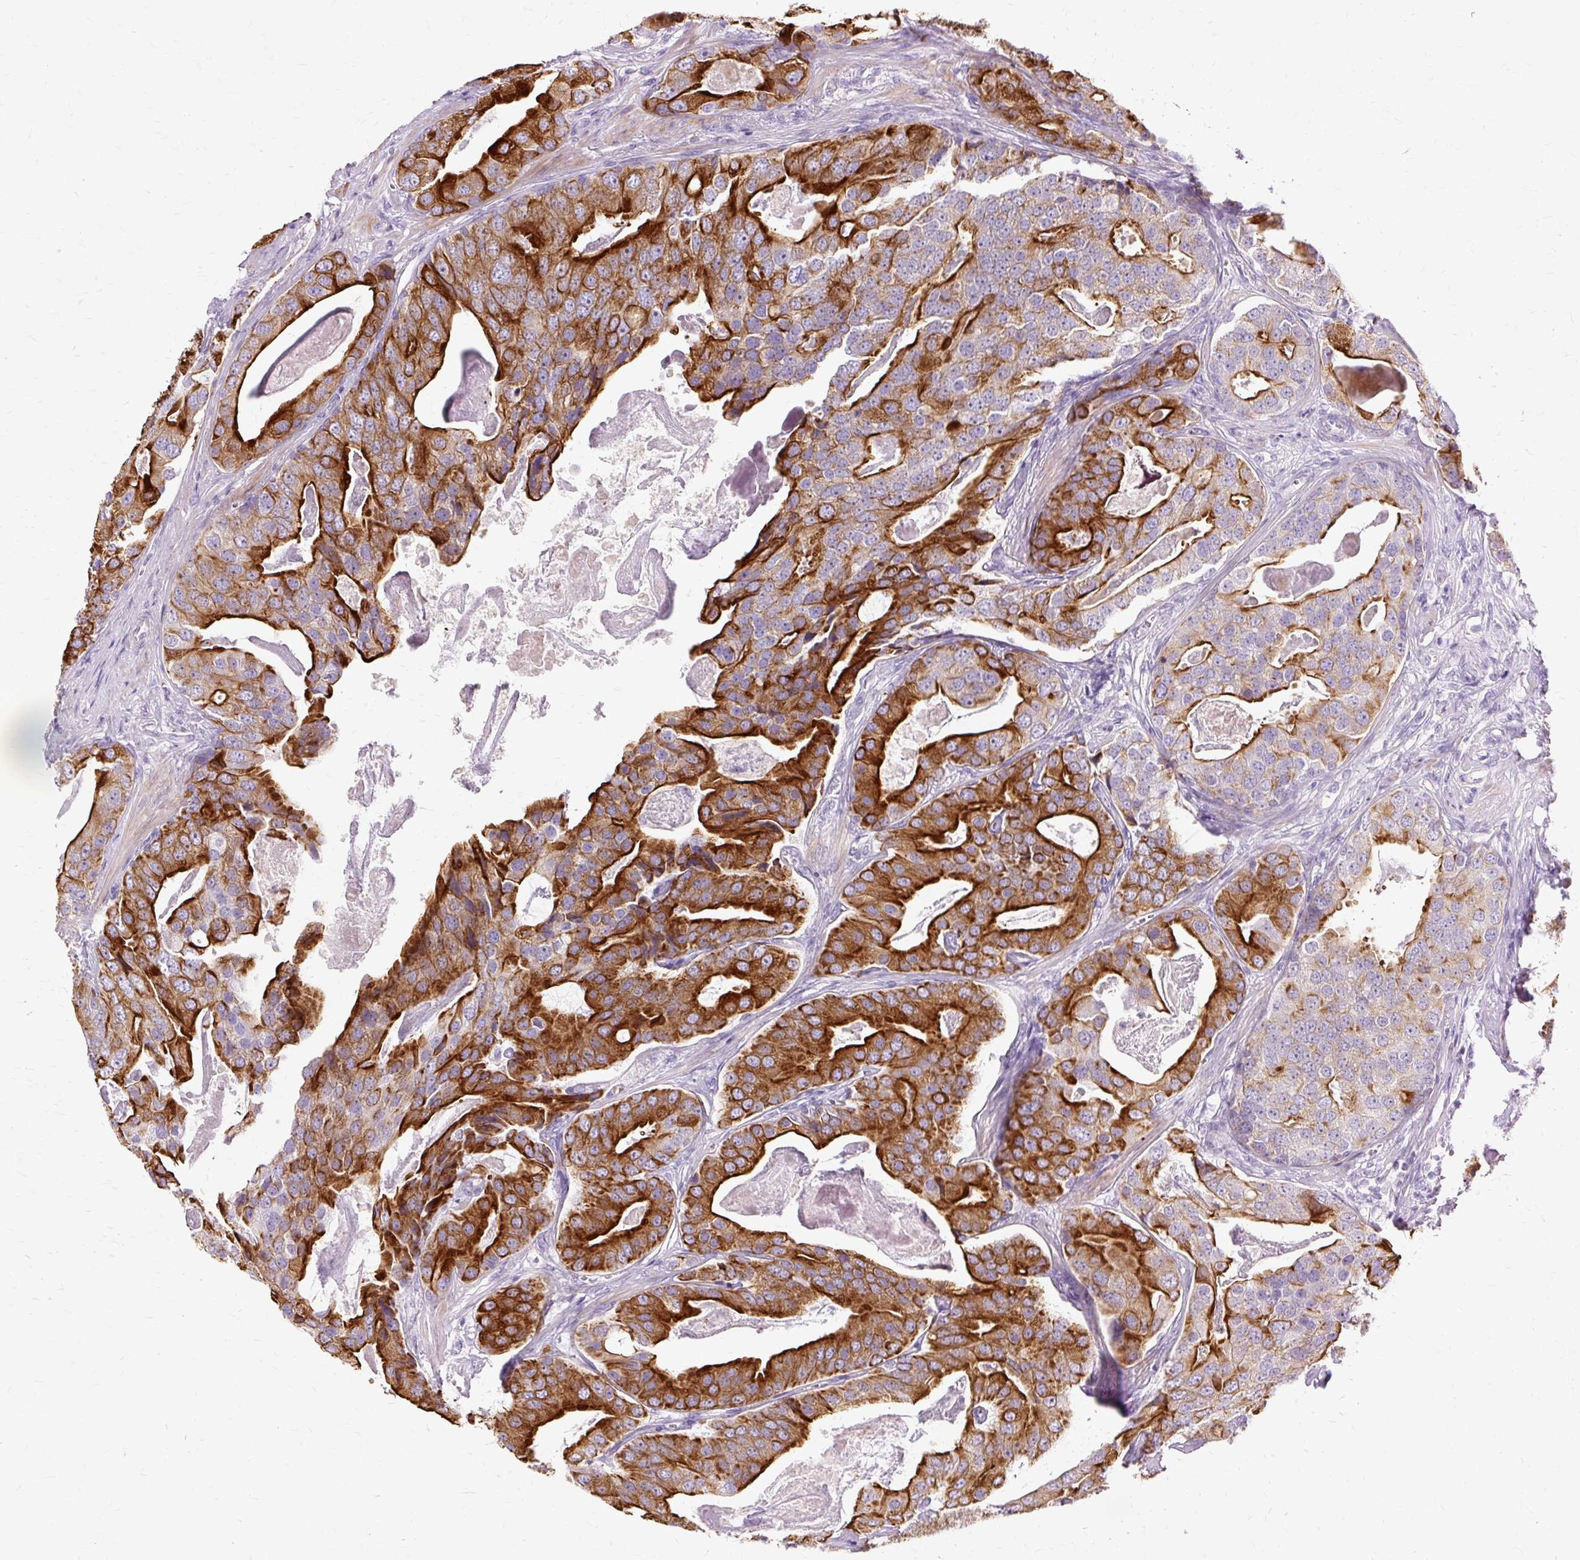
{"staining": {"intensity": "strong", "quantity": ">75%", "location": "cytoplasmic/membranous"}, "tissue": "prostate cancer", "cell_type": "Tumor cells", "image_type": "cancer", "snomed": [{"axis": "morphology", "description": "Adenocarcinoma, High grade"}, {"axis": "topography", "description": "Prostate"}], "caption": "A photomicrograph of human prostate high-grade adenocarcinoma stained for a protein demonstrates strong cytoplasmic/membranous brown staining in tumor cells. The protein of interest is shown in brown color, while the nuclei are stained blue.", "gene": "DCTN4", "patient": {"sex": "male", "age": 71}}